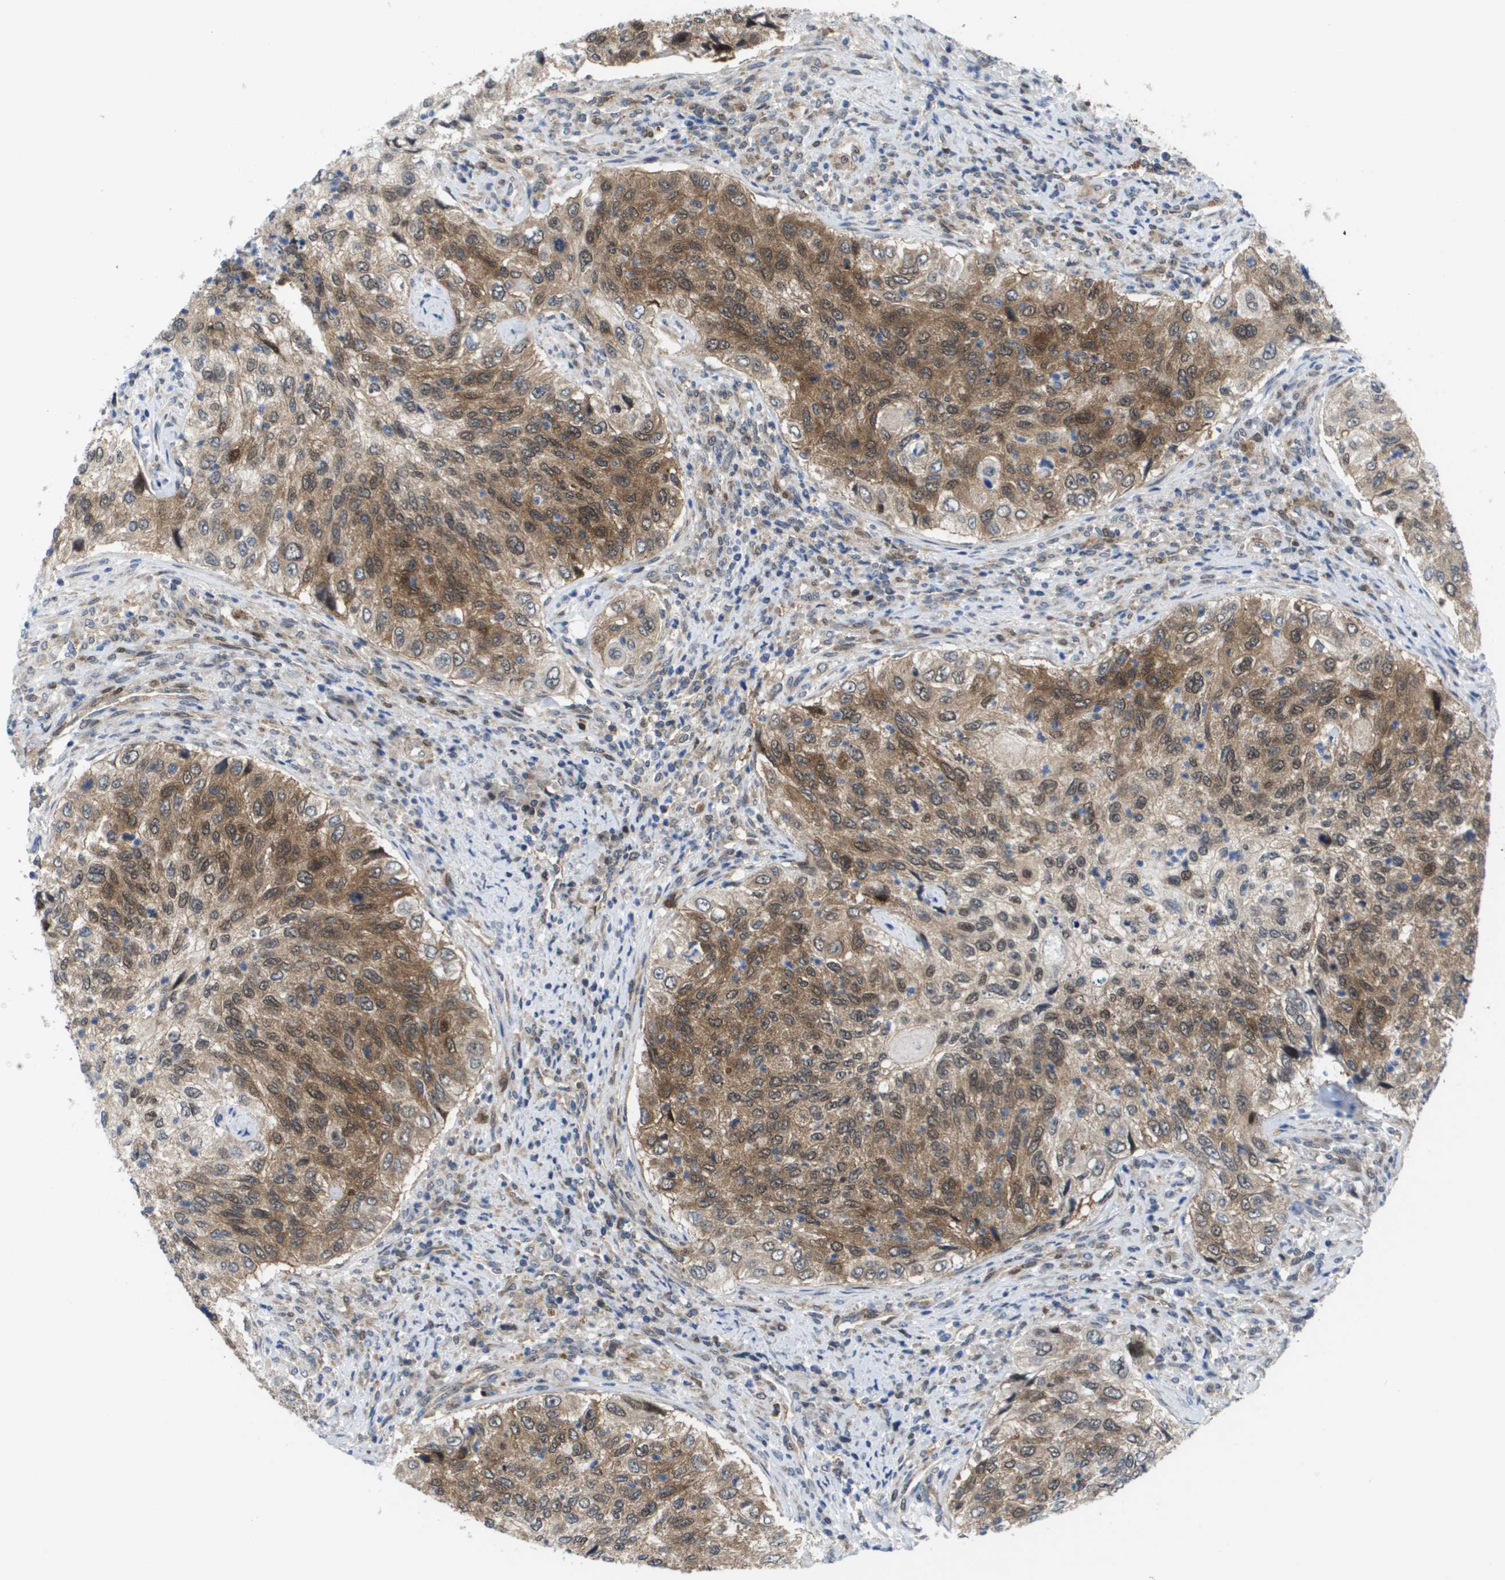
{"staining": {"intensity": "moderate", "quantity": ">75%", "location": "cytoplasmic/membranous,nuclear"}, "tissue": "urothelial cancer", "cell_type": "Tumor cells", "image_type": "cancer", "snomed": [{"axis": "morphology", "description": "Urothelial carcinoma, High grade"}, {"axis": "topography", "description": "Urinary bladder"}], "caption": "An IHC micrograph of tumor tissue is shown. Protein staining in brown highlights moderate cytoplasmic/membranous and nuclear positivity in urothelial cancer within tumor cells.", "gene": "FKBP4", "patient": {"sex": "female", "age": 60}}